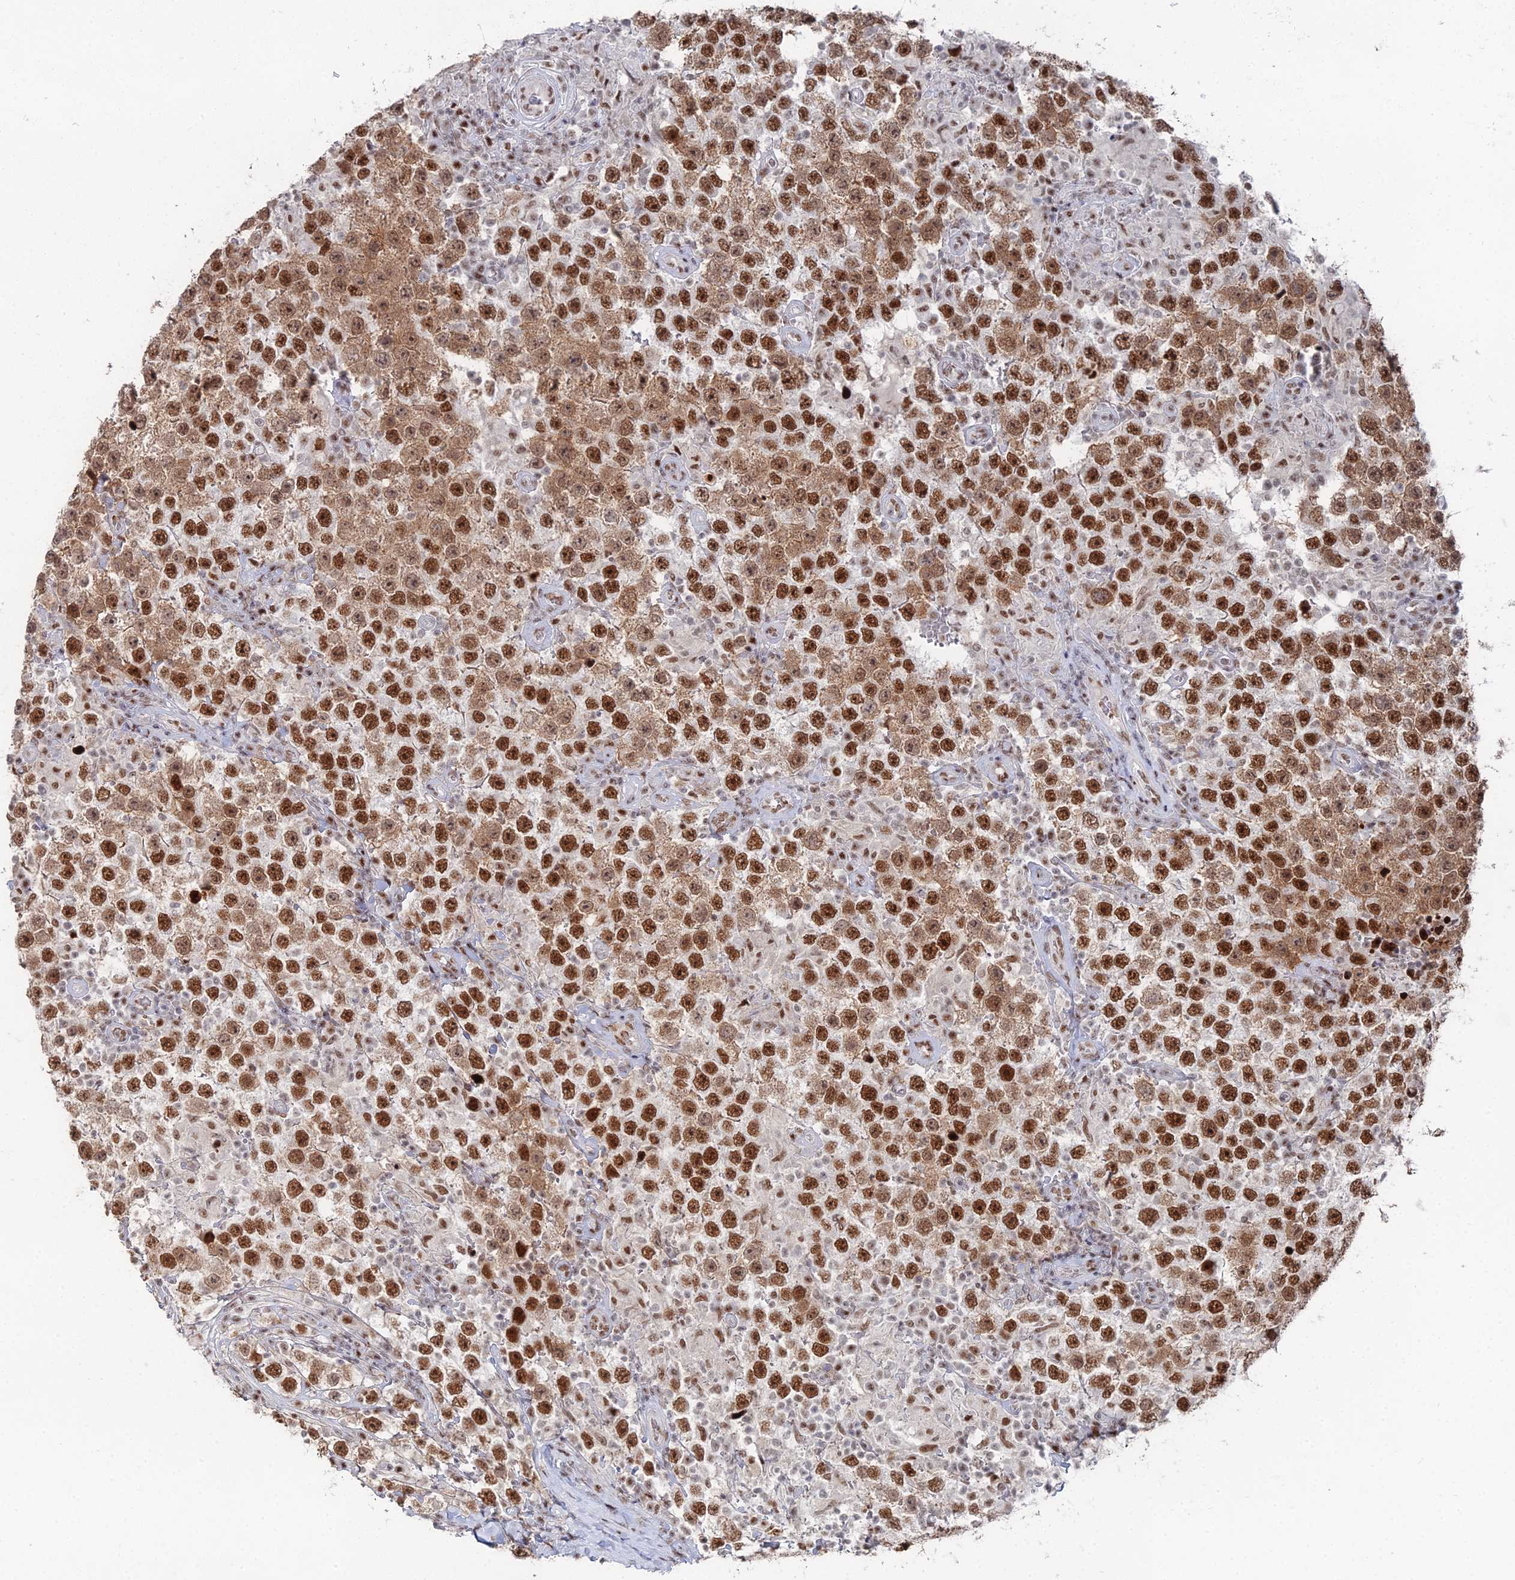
{"staining": {"intensity": "strong", "quantity": ">75%", "location": "cytoplasmic/membranous,nuclear"}, "tissue": "testis cancer", "cell_type": "Tumor cells", "image_type": "cancer", "snomed": [{"axis": "morphology", "description": "Normal tissue, NOS"}, {"axis": "morphology", "description": "Urothelial carcinoma, High grade"}, {"axis": "morphology", "description": "Seminoma, NOS"}, {"axis": "morphology", "description": "Carcinoma, Embryonal, NOS"}, {"axis": "topography", "description": "Urinary bladder"}, {"axis": "topography", "description": "Testis"}], "caption": "Immunohistochemistry (IHC) micrograph of human testis cancer stained for a protein (brown), which reveals high levels of strong cytoplasmic/membranous and nuclear staining in approximately >75% of tumor cells.", "gene": "GSC2", "patient": {"sex": "male", "age": 41}}